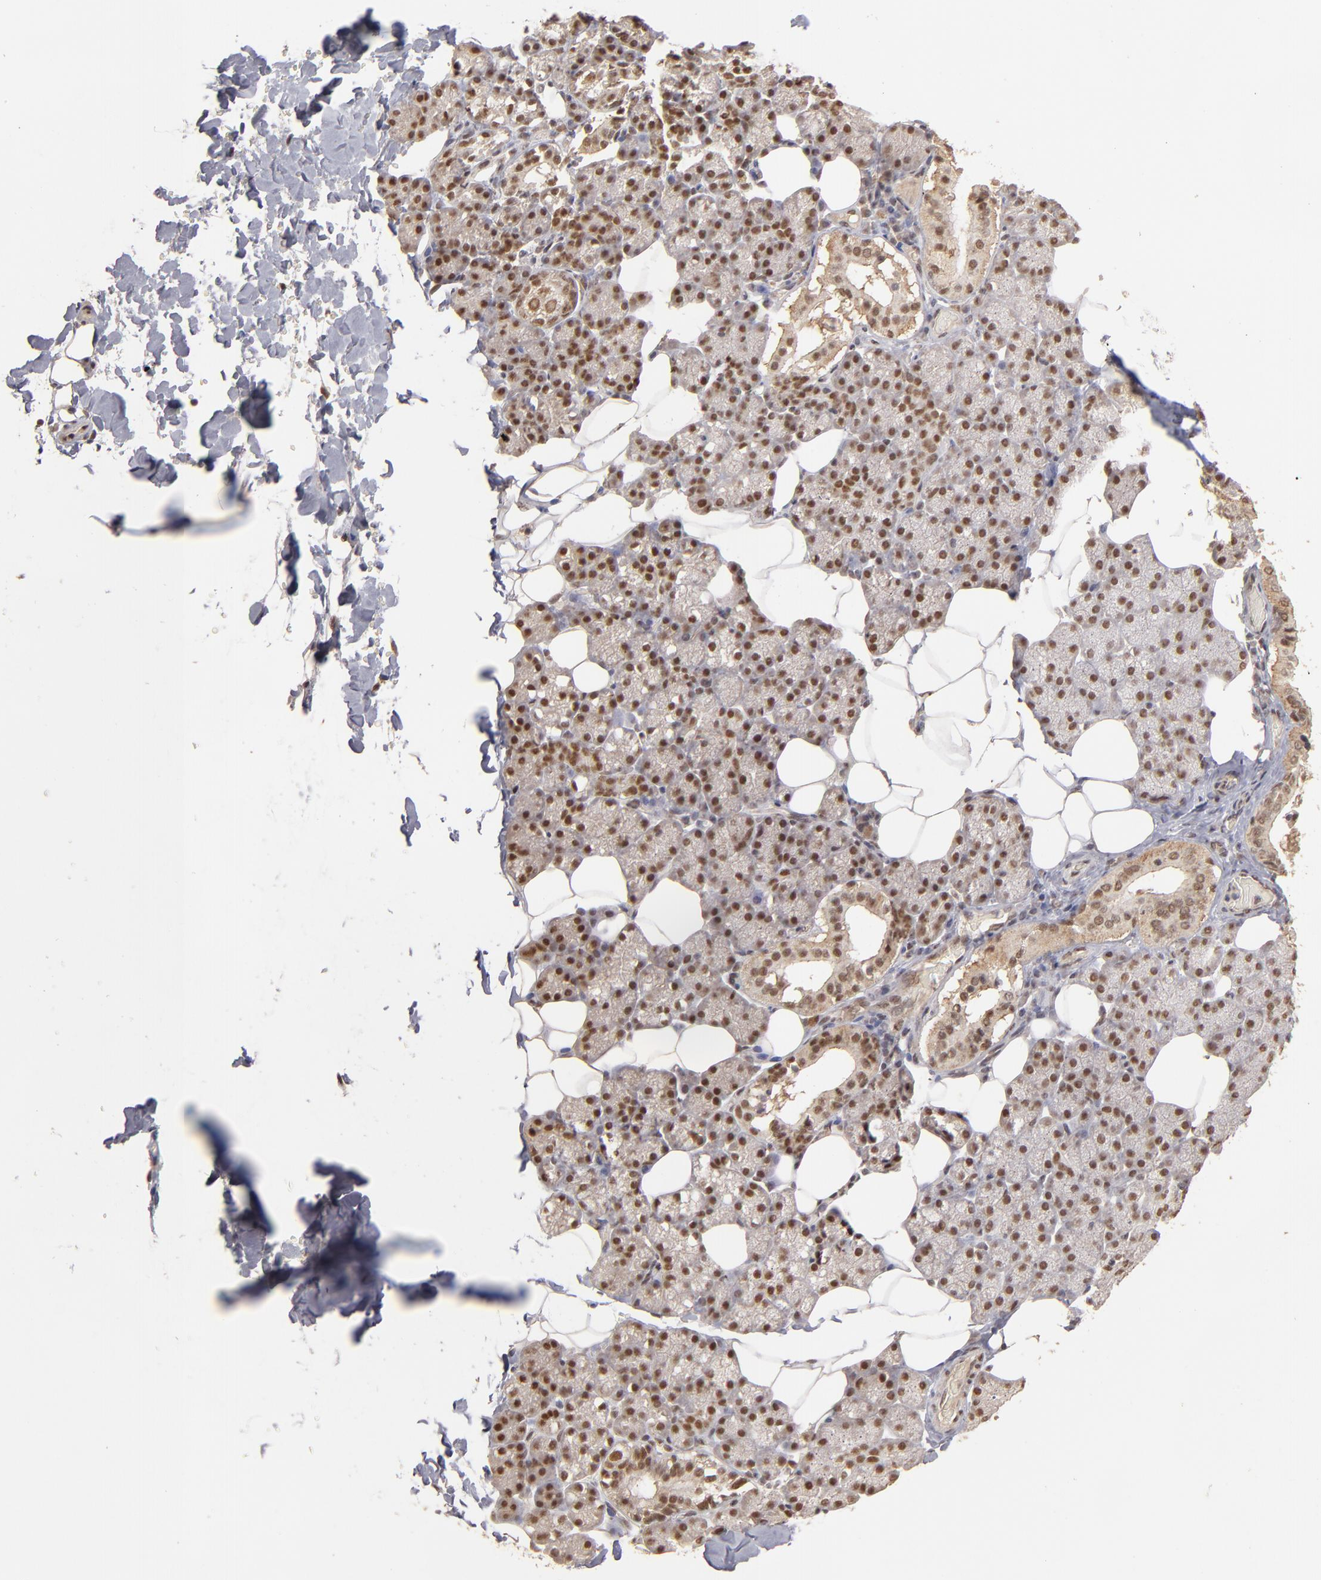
{"staining": {"intensity": "moderate", "quantity": ">75%", "location": "cytoplasmic/membranous,nuclear"}, "tissue": "salivary gland", "cell_type": "Glandular cells", "image_type": "normal", "snomed": [{"axis": "morphology", "description": "Normal tissue, NOS"}, {"axis": "topography", "description": "Lymph node"}, {"axis": "topography", "description": "Salivary gland"}], "caption": "High-magnification brightfield microscopy of normal salivary gland stained with DAB (3,3'-diaminobenzidine) (brown) and counterstained with hematoxylin (blue). glandular cells exhibit moderate cytoplasmic/membranous,nuclear positivity is seen in about>75% of cells. The staining is performed using DAB (3,3'-diaminobenzidine) brown chromogen to label protein expression. The nuclei are counter-stained blue using hematoxylin.", "gene": "CLOCK", "patient": {"sex": "male", "age": 8}}